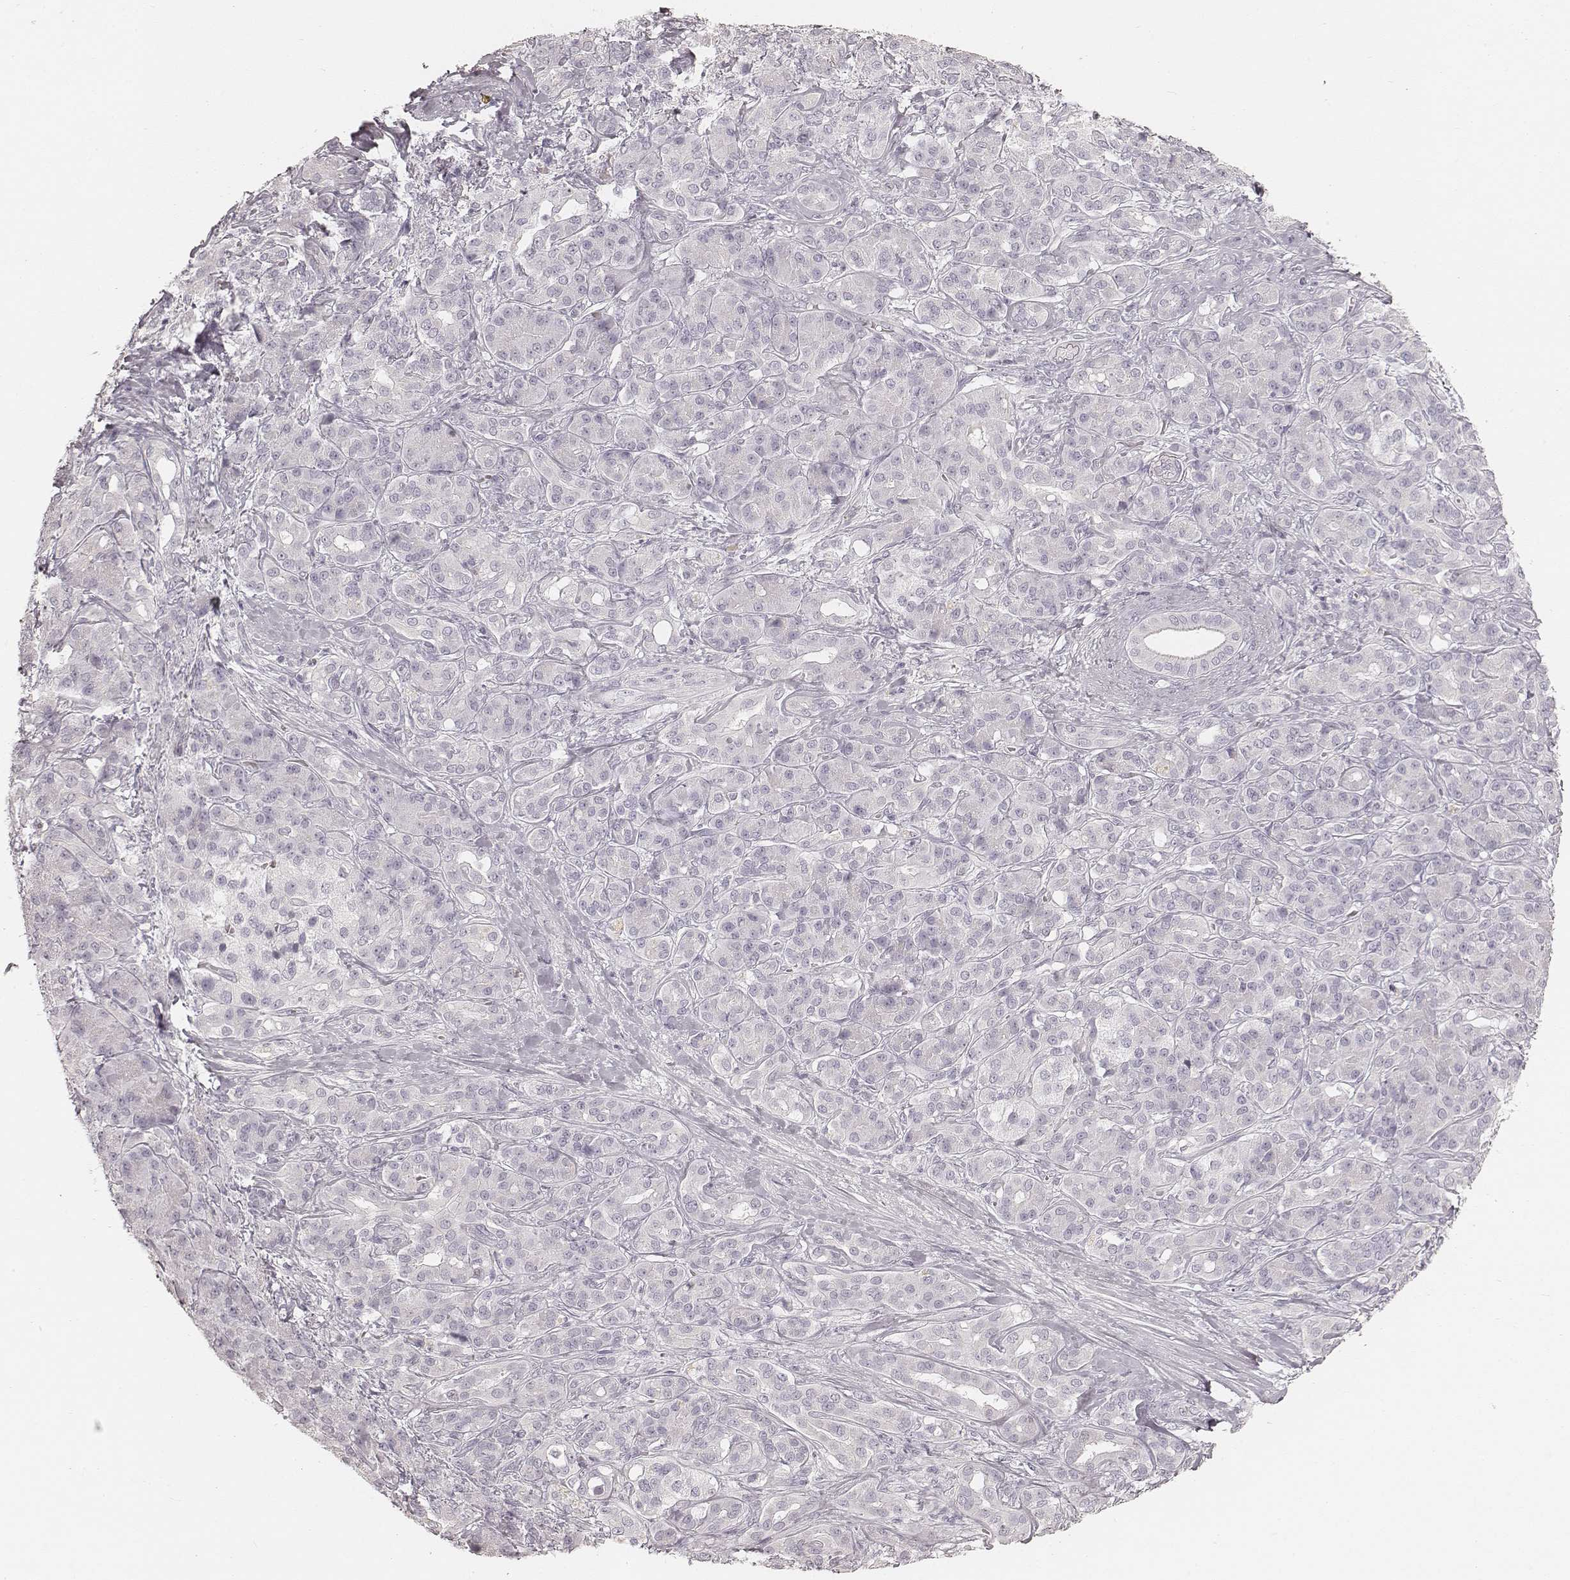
{"staining": {"intensity": "negative", "quantity": "none", "location": "none"}, "tissue": "pancreatic cancer", "cell_type": "Tumor cells", "image_type": "cancer", "snomed": [{"axis": "morphology", "description": "Normal tissue, NOS"}, {"axis": "morphology", "description": "Inflammation, NOS"}, {"axis": "morphology", "description": "Adenocarcinoma, NOS"}, {"axis": "topography", "description": "Pancreas"}], "caption": "Immunohistochemistry image of human adenocarcinoma (pancreatic) stained for a protein (brown), which shows no positivity in tumor cells.", "gene": "TEX37", "patient": {"sex": "male", "age": 57}}